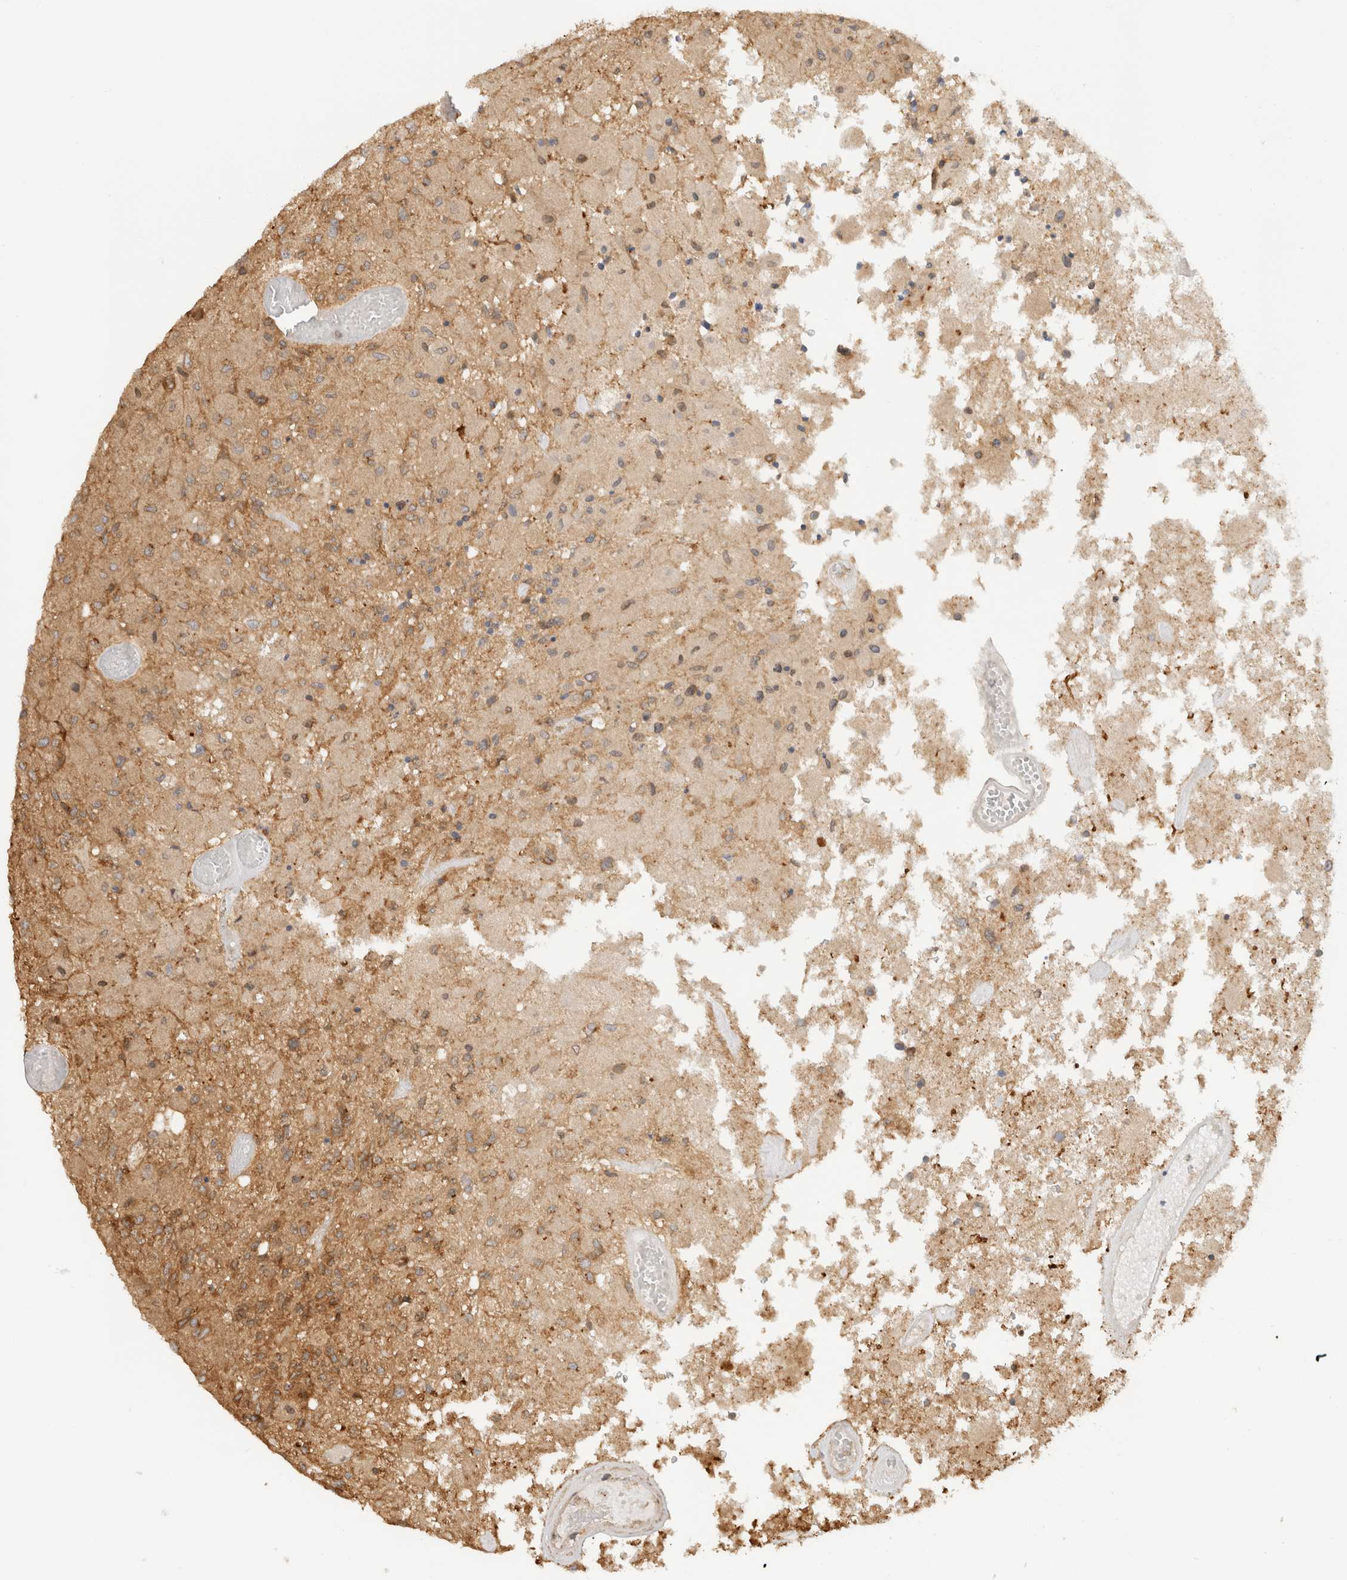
{"staining": {"intensity": "moderate", "quantity": "<25%", "location": "cytoplasmic/membranous"}, "tissue": "glioma", "cell_type": "Tumor cells", "image_type": "cancer", "snomed": [{"axis": "morphology", "description": "Normal tissue, NOS"}, {"axis": "morphology", "description": "Glioma, malignant, High grade"}, {"axis": "topography", "description": "Cerebral cortex"}], "caption": "Tumor cells display low levels of moderate cytoplasmic/membranous expression in about <25% of cells in human malignant glioma (high-grade).", "gene": "ARFGEF2", "patient": {"sex": "male", "age": 77}}